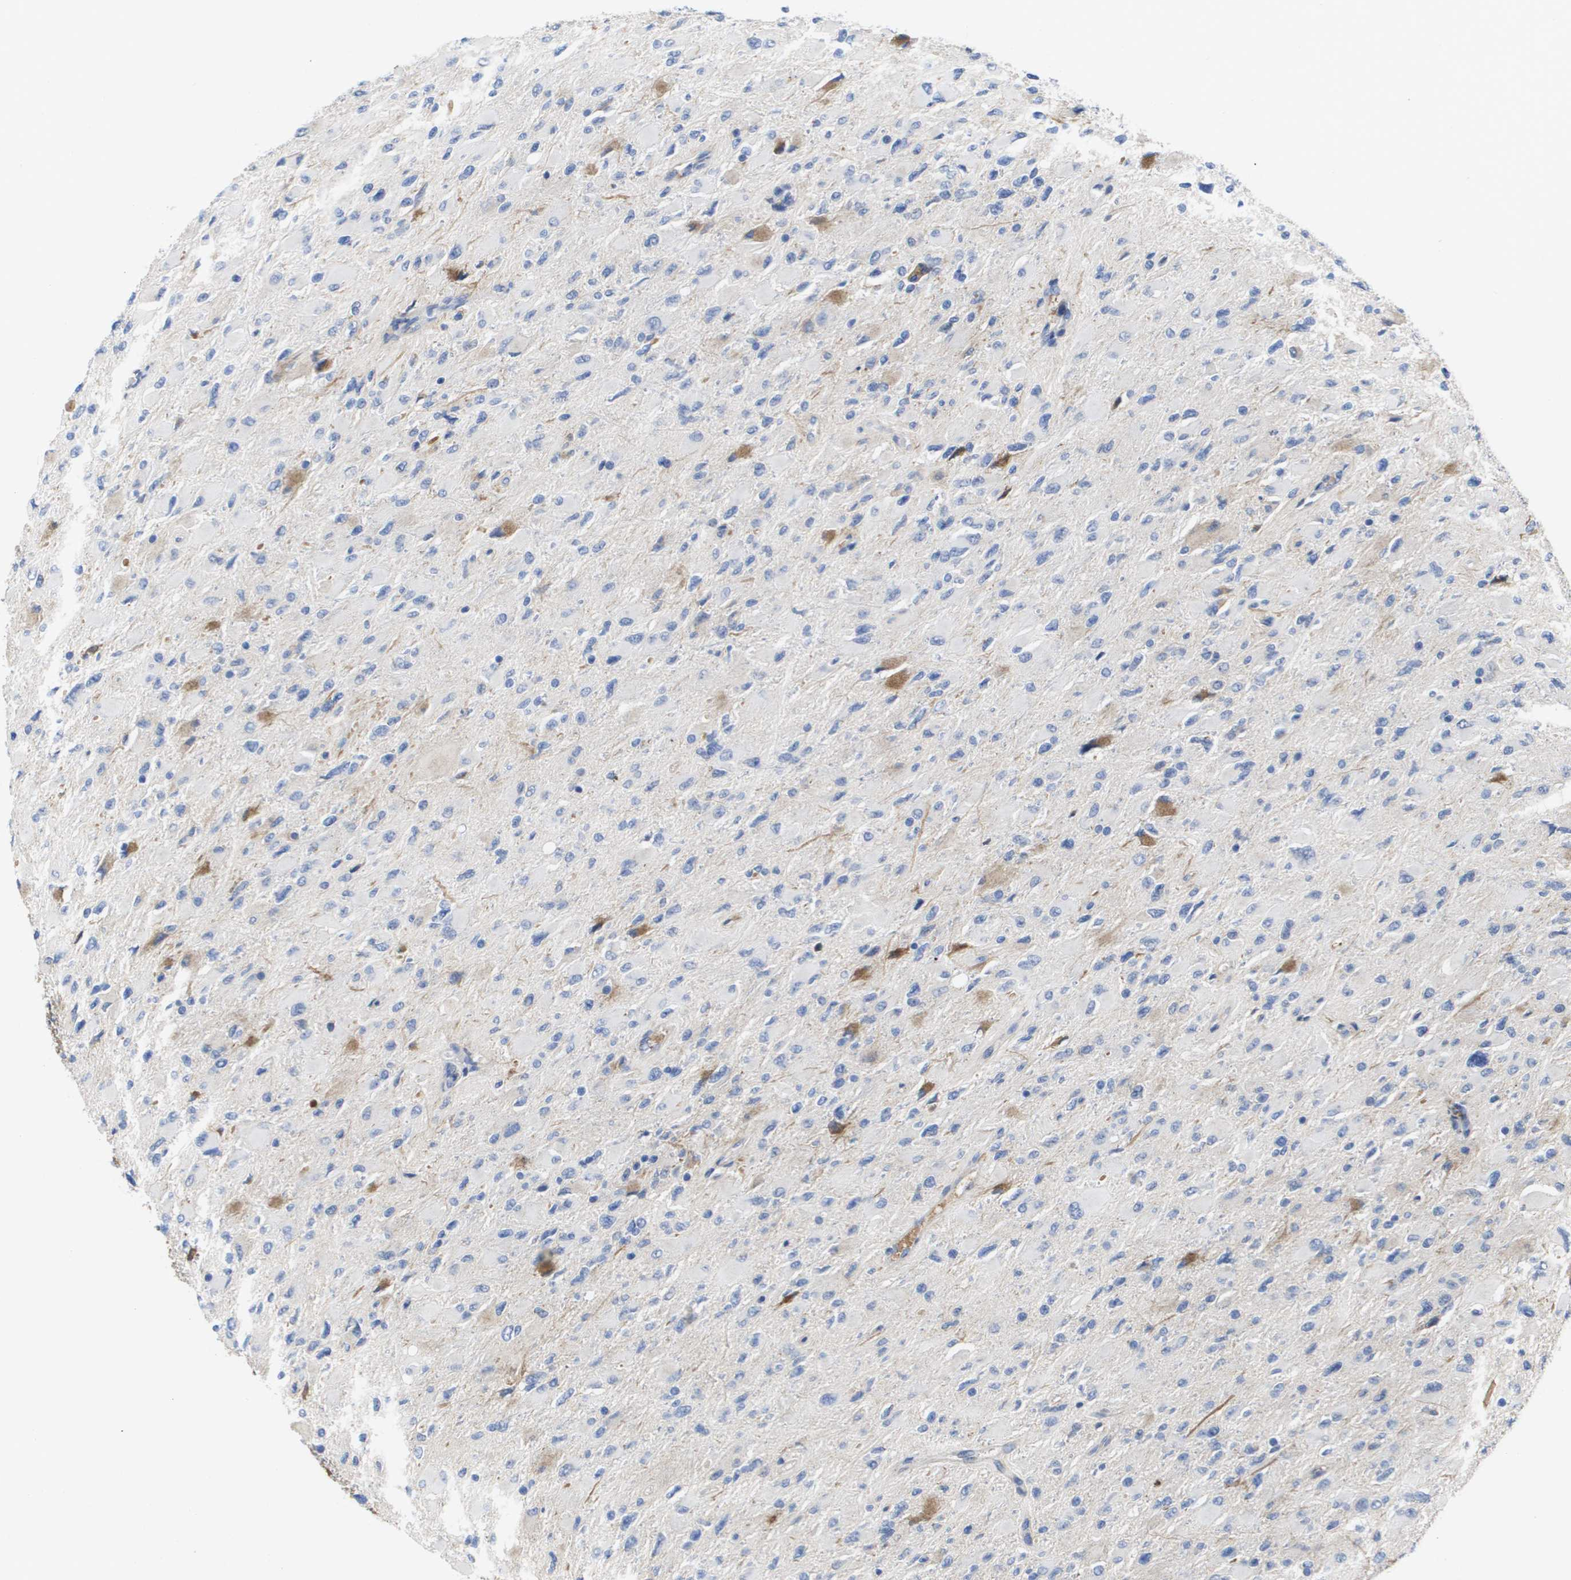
{"staining": {"intensity": "moderate", "quantity": "<25%", "location": "cytoplasmic/membranous"}, "tissue": "glioma", "cell_type": "Tumor cells", "image_type": "cancer", "snomed": [{"axis": "morphology", "description": "Glioma, malignant, High grade"}, {"axis": "topography", "description": "Cerebral cortex"}], "caption": "This photomicrograph displays immunohistochemistry staining of malignant high-grade glioma, with low moderate cytoplasmic/membranous positivity in approximately <25% of tumor cells.", "gene": "SERPINC1", "patient": {"sex": "female", "age": 36}}